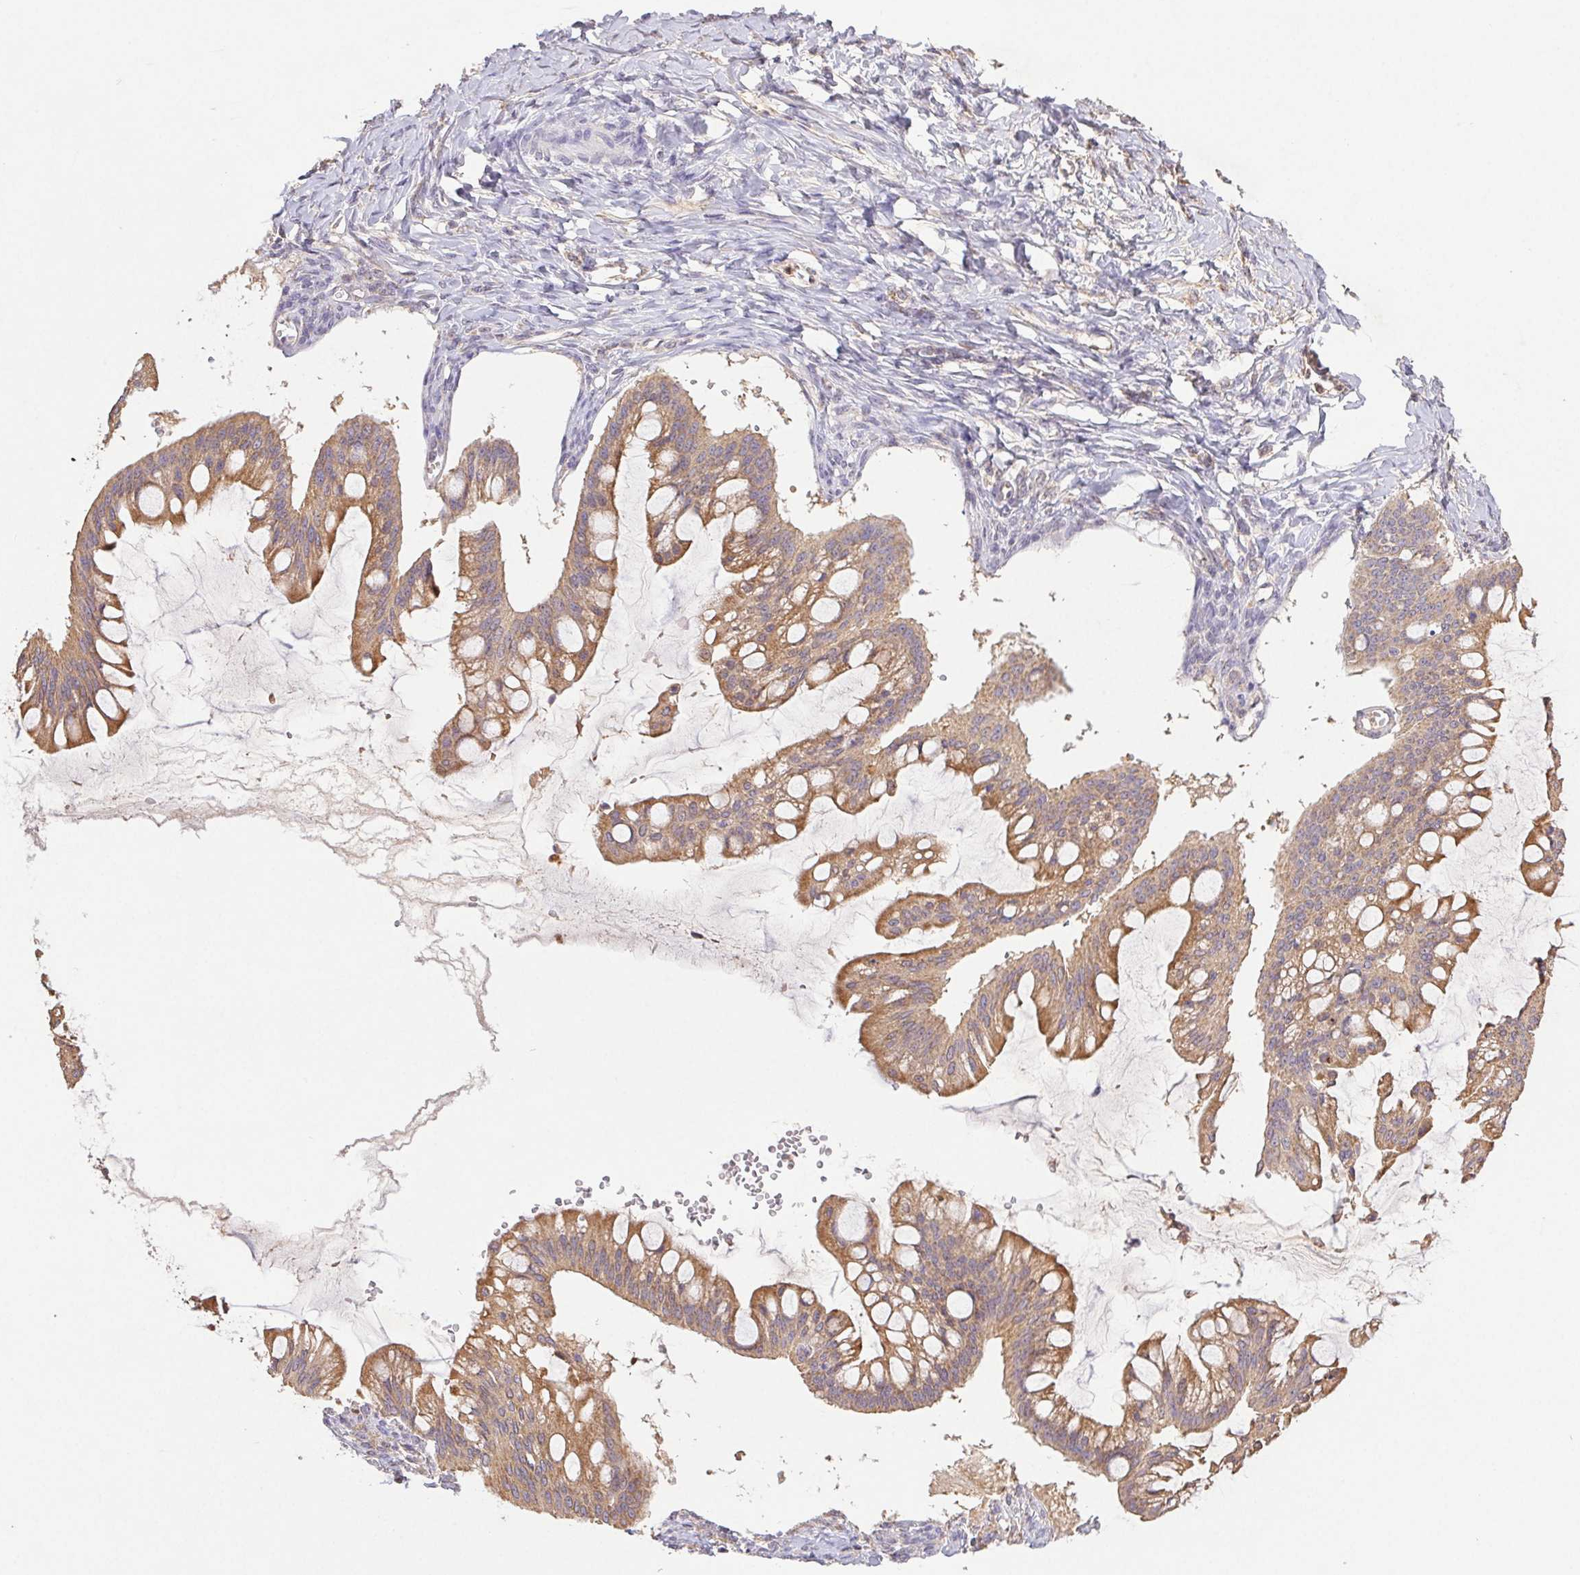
{"staining": {"intensity": "moderate", "quantity": ">75%", "location": "cytoplasmic/membranous"}, "tissue": "ovarian cancer", "cell_type": "Tumor cells", "image_type": "cancer", "snomed": [{"axis": "morphology", "description": "Cystadenocarcinoma, mucinous, NOS"}, {"axis": "topography", "description": "Ovary"}], "caption": "Protein staining demonstrates moderate cytoplasmic/membranous staining in about >75% of tumor cells in mucinous cystadenocarcinoma (ovarian).", "gene": "RAB11A", "patient": {"sex": "female", "age": 73}}